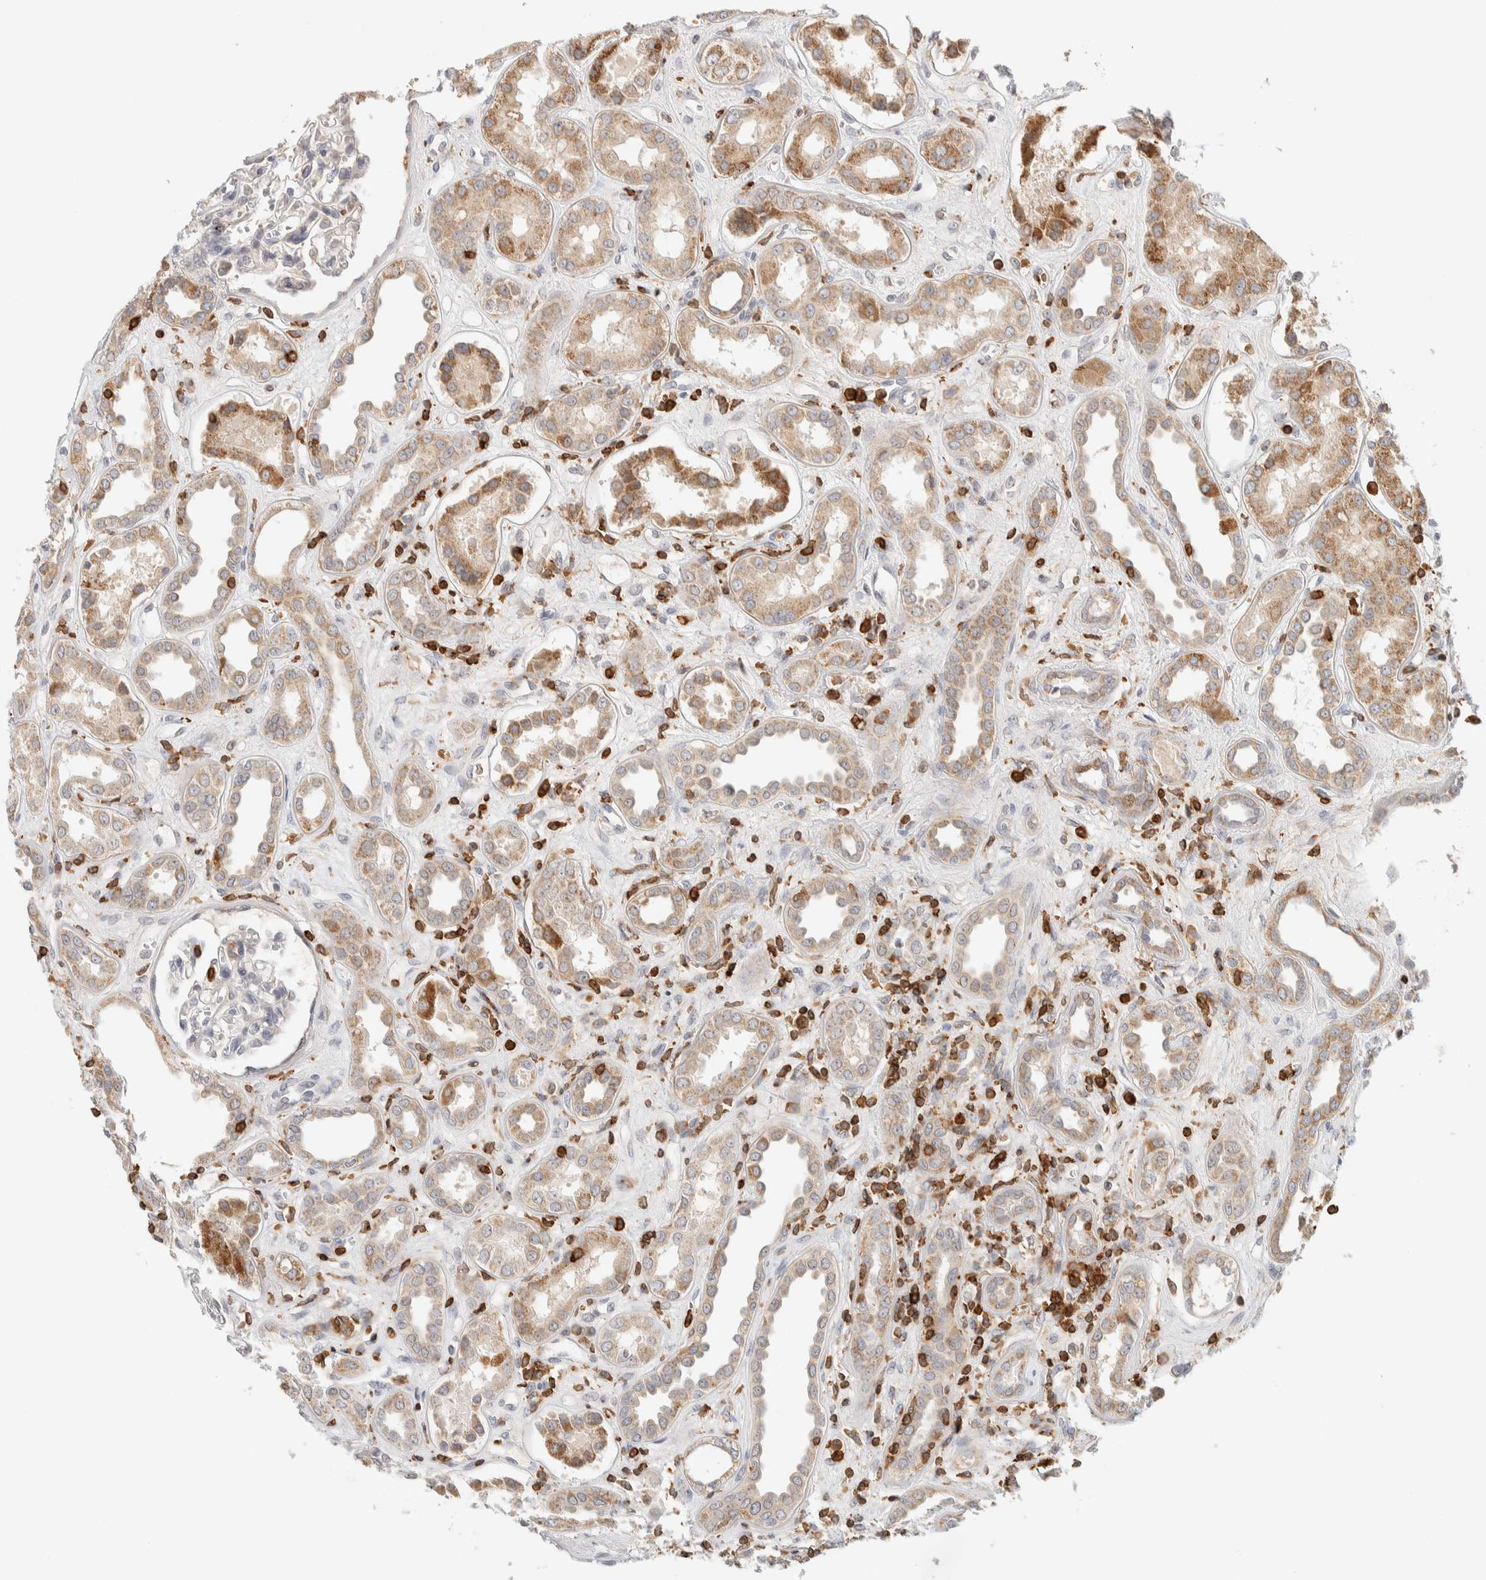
{"staining": {"intensity": "strong", "quantity": "<25%", "location": "cytoplasmic/membranous"}, "tissue": "kidney", "cell_type": "Cells in glomeruli", "image_type": "normal", "snomed": [{"axis": "morphology", "description": "Normal tissue, NOS"}, {"axis": "topography", "description": "Kidney"}], "caption": "An IHC photomicrograph of unremarkable tissue is shown. Protein staining in brown shows strong cytoplasmic/membranous positivity in kidney within cells in glomeruli.", "gene": "RUNDC1", "patient": {"sex": "male", "age": 59}}